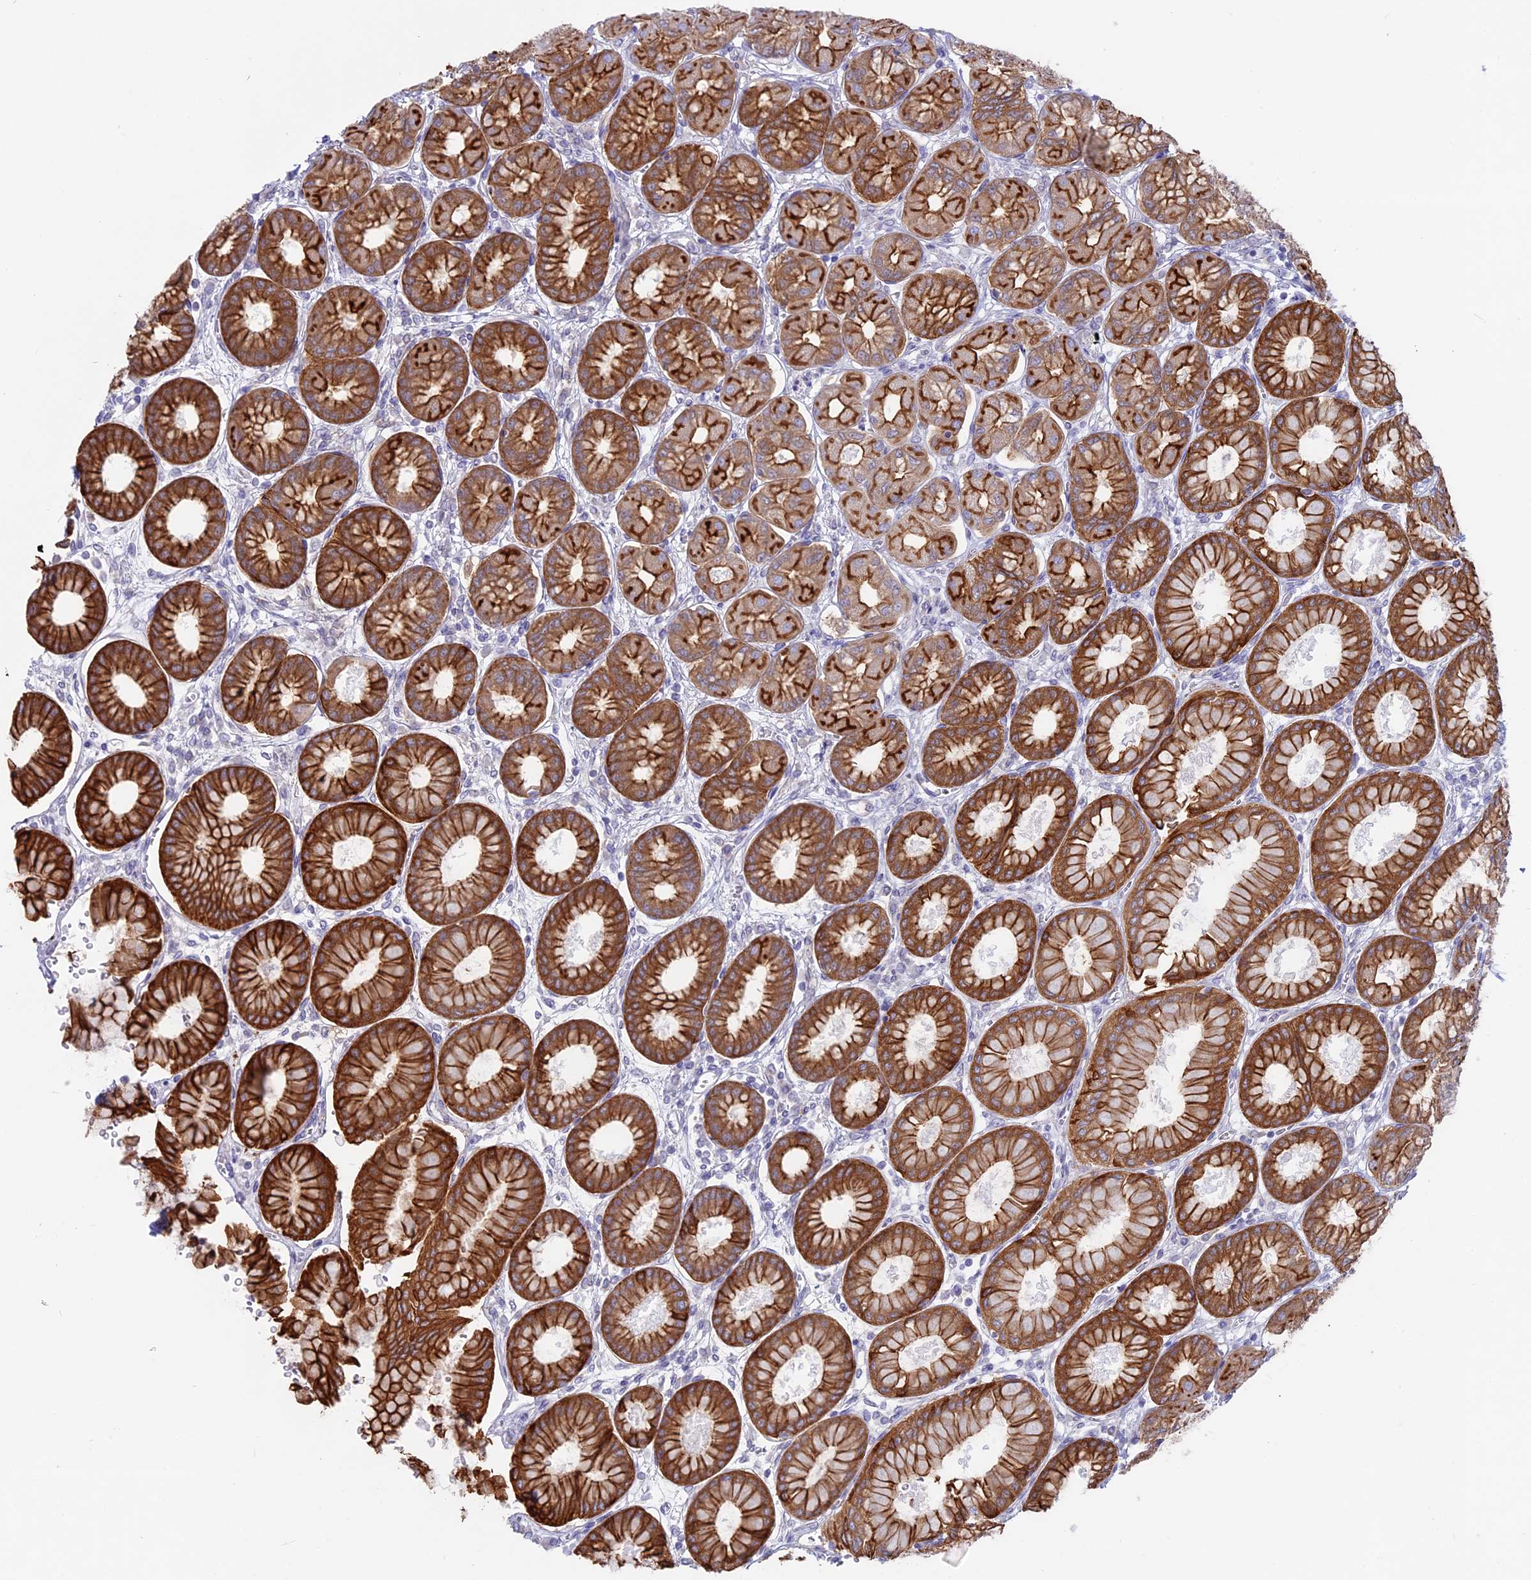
{"staining": {"intensity": "strong", "quantity": "25%-75%", "location": "cytoplasmic/membranous"}, "tissue": "stomach", "cell_type": "Glandular cells", "image_type": "normal", "snomed": [{"axis": "morphology", "description": "Normal tissue, NOS"}, {"axis": "topography", "description": "Stomach, upper"}], "caption": "Human stomach stained with a brown dye shows strong cytoplasmic/membranous positive positivity in approximately 25%-75% of glandular cells.", "gene": "MYO5B", "patient": {"sex": "female", "age": 56}}